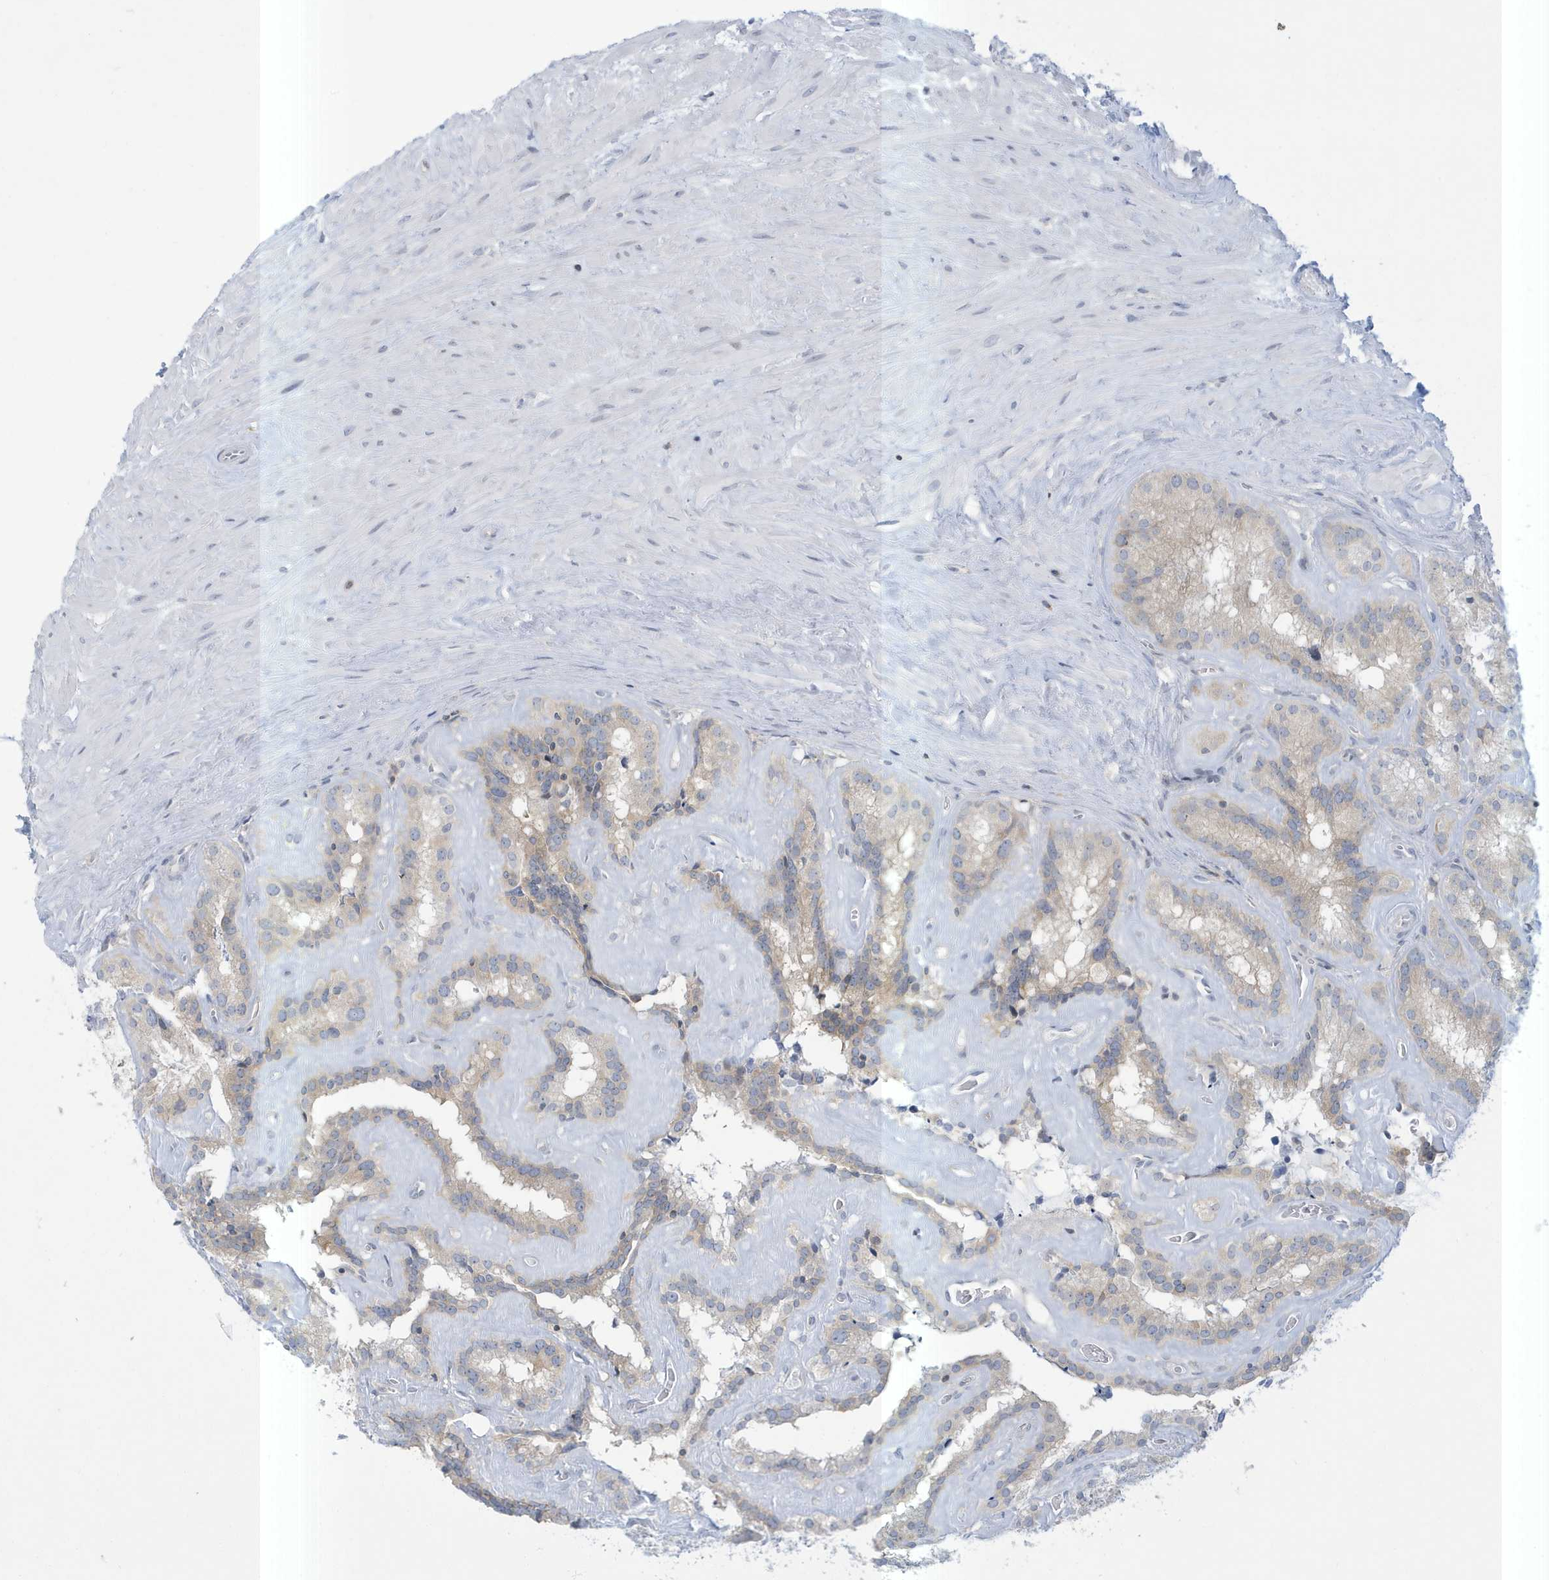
{"staining": {"intensity": "weak", "quantity": "<25%", "location": "cytoplasmic/membranous"}, "tissue": "seminal vesicle", "cell_type": "Glandular cells", "image_type": "normal", "snomed": [{"axis": "morphology", "description": "Normal tissue, NOS"}, {"axis": "topography", "description": "Prostate"}, {"axis": "topography", "description": "Seminal veicle"}], "caption": "A high-resolution histopathology image shows immunohistochemistry (IHC) staining of normal seminal vesicle, which reveals no significant staining in glandular cells.", "gene": "SLAMF9", "patient": {"sex": "male", "age": 59}}